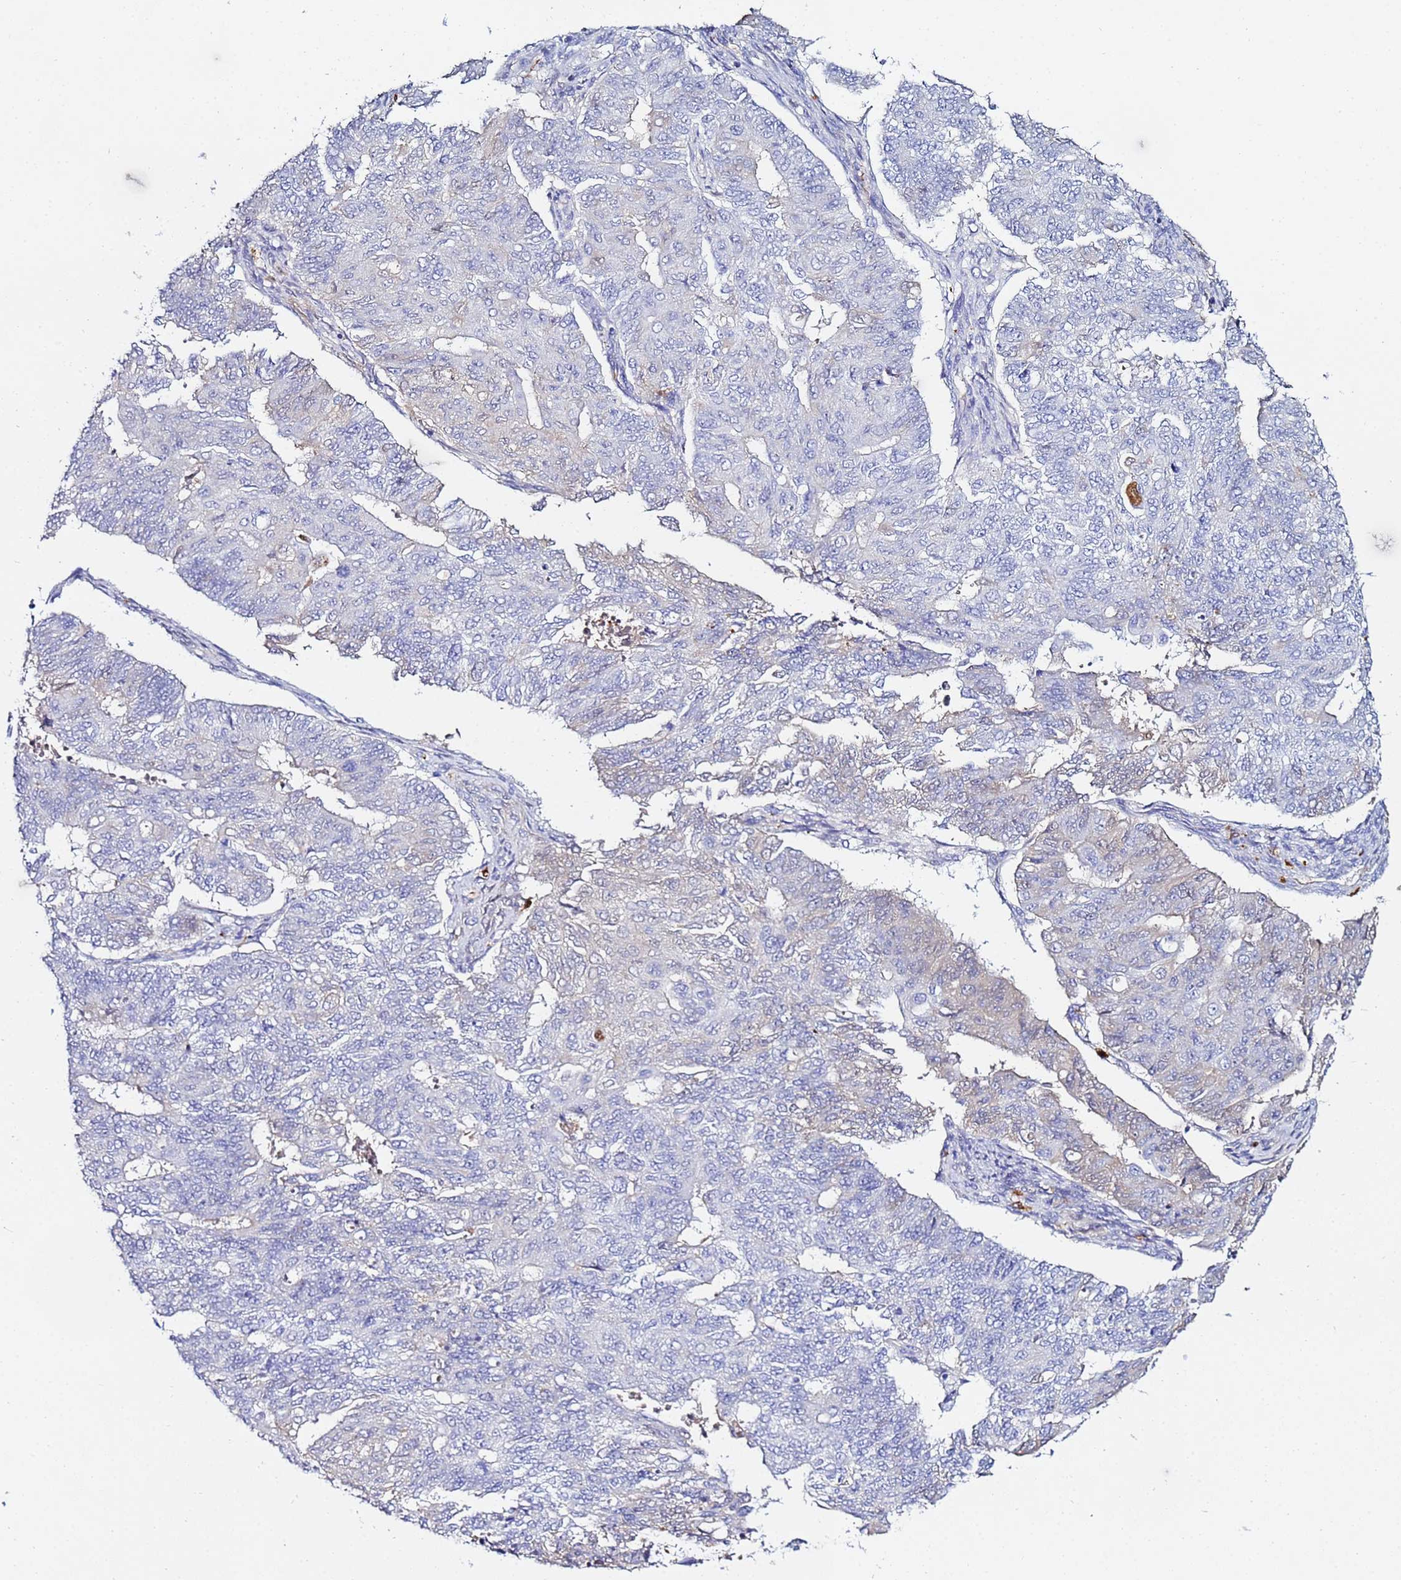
{"staining": {"intensity": "negative", "quantity": "none", "location": "none"}, "tissue": "endometrial cancer", "cell_type": "Tumor cells", "image_type": "cancer", "snomed": [{"axis": "morphology", "description": "Adenocarcinoma, NOS"}, {"axis": "topography", "description": "Endometrium"}], "caption": "This histopathology image is of endometrial cancer stained with immunohistochemistry (IHC) to label a protein in brown with the nuclei are counter-stained blue. There is no expression in tumor cells. (IHC, brightfield microscopy, high magnification).", "gene": "TUBAL3", "patient": {"sex": "female", "age": 32}}